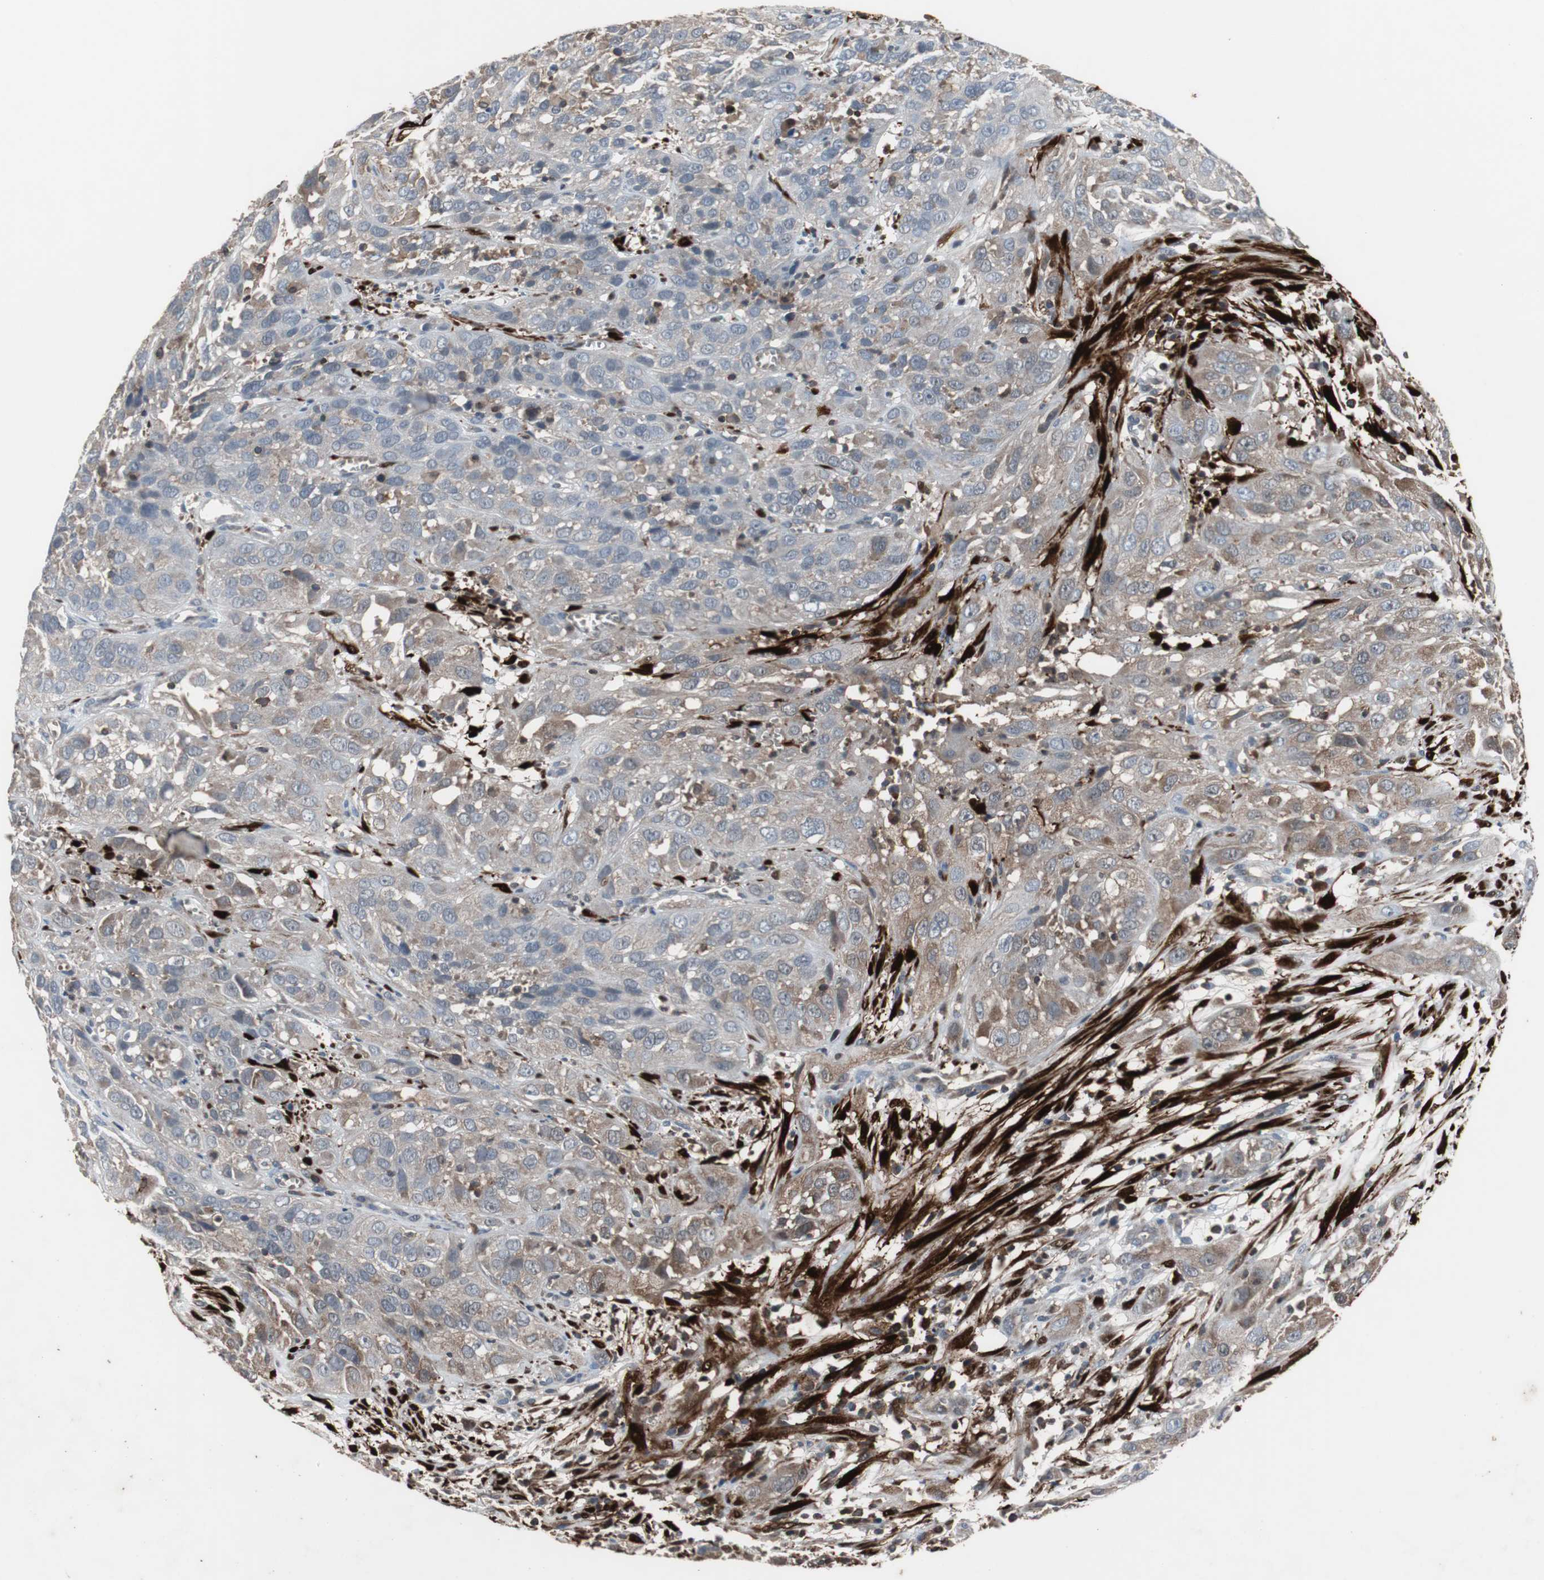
{"staining": {"intensity": "weak", "quantity": "25%-75%", "location": "cytoplasmic/membranous"}, "tissue": "cervical cancer", "cell_type": "Tumor cells", "image_type": "cancer", "snomed": [{"axis": "morphology", "description": "Squamous cell carcinoma, NOS"}, {"axis": "topography", "description": "Cervix"}], "caption": "Cervical cancer (squamous cell carcinoma) stained with DAB IHC exhibits low levels of weak cytoplasmic/membranous expression in approximately 25%-75% of tumor cells.", "gene": "CALB2", "patient": {"sex": "female", "age": 32}}